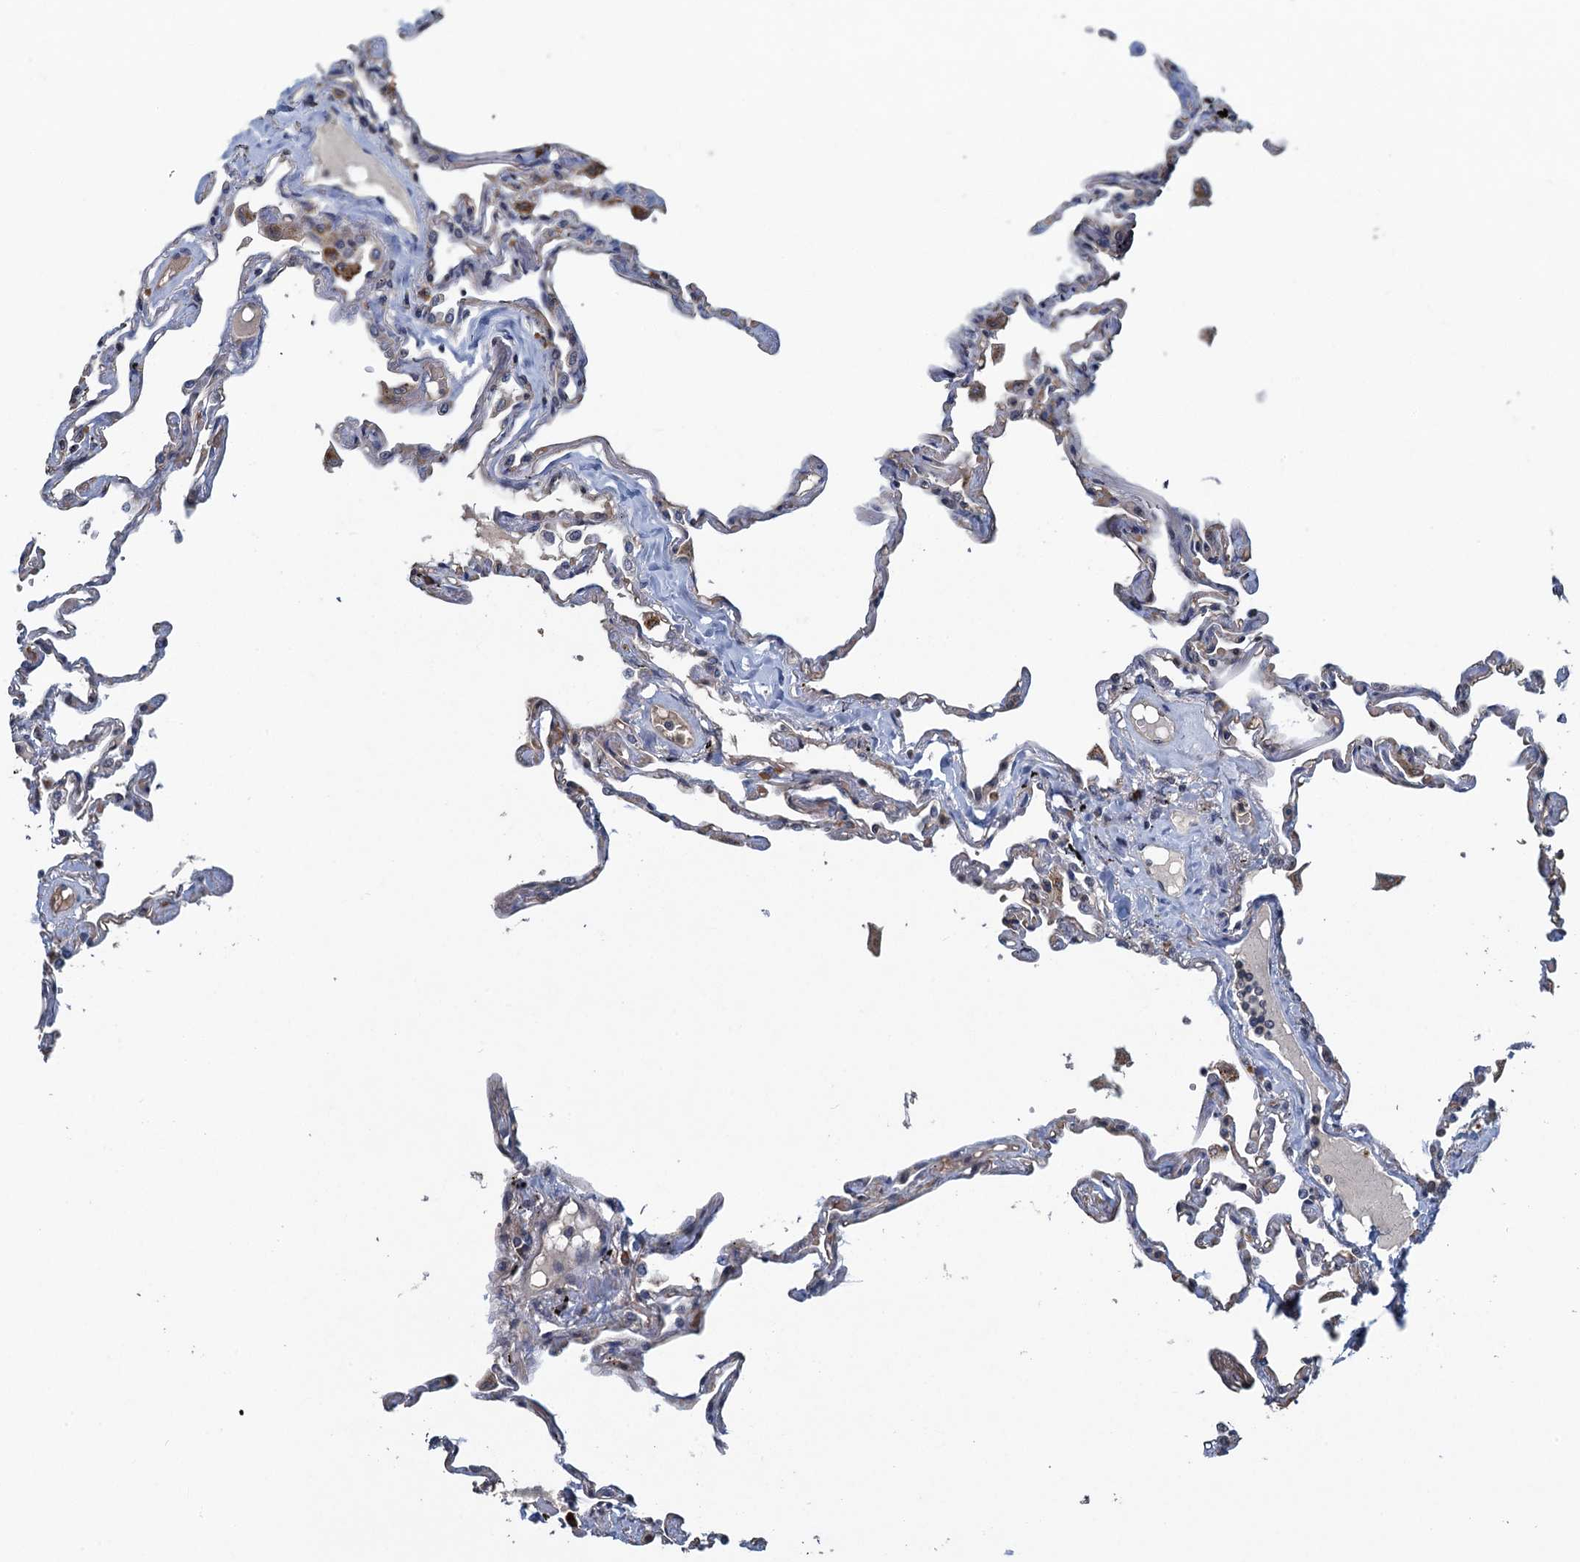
{"staining": {"intensity": "negative", "quantity": "none", "location": "none"}, "tissue": "lung", "cell_type": "Alveolar cells", "image_type": "normal", "snomed": [{"axis": "morphology", "description": "Normal tissue, NOS"}, {"axis": "topography", "description": "Lung"}], "caption": "Immunohistochemistry (IHC) image of unremarkable lung: human lung stained with DAB displays no significant protein expression in alveolar cells. (DAB (3,3'-diaminobenzidine) immunohistochemistry visualized using brightfield microscopy, high magnification).", "gene": "KBTBD8", "patient": {"sex": "female", "age": 67}}